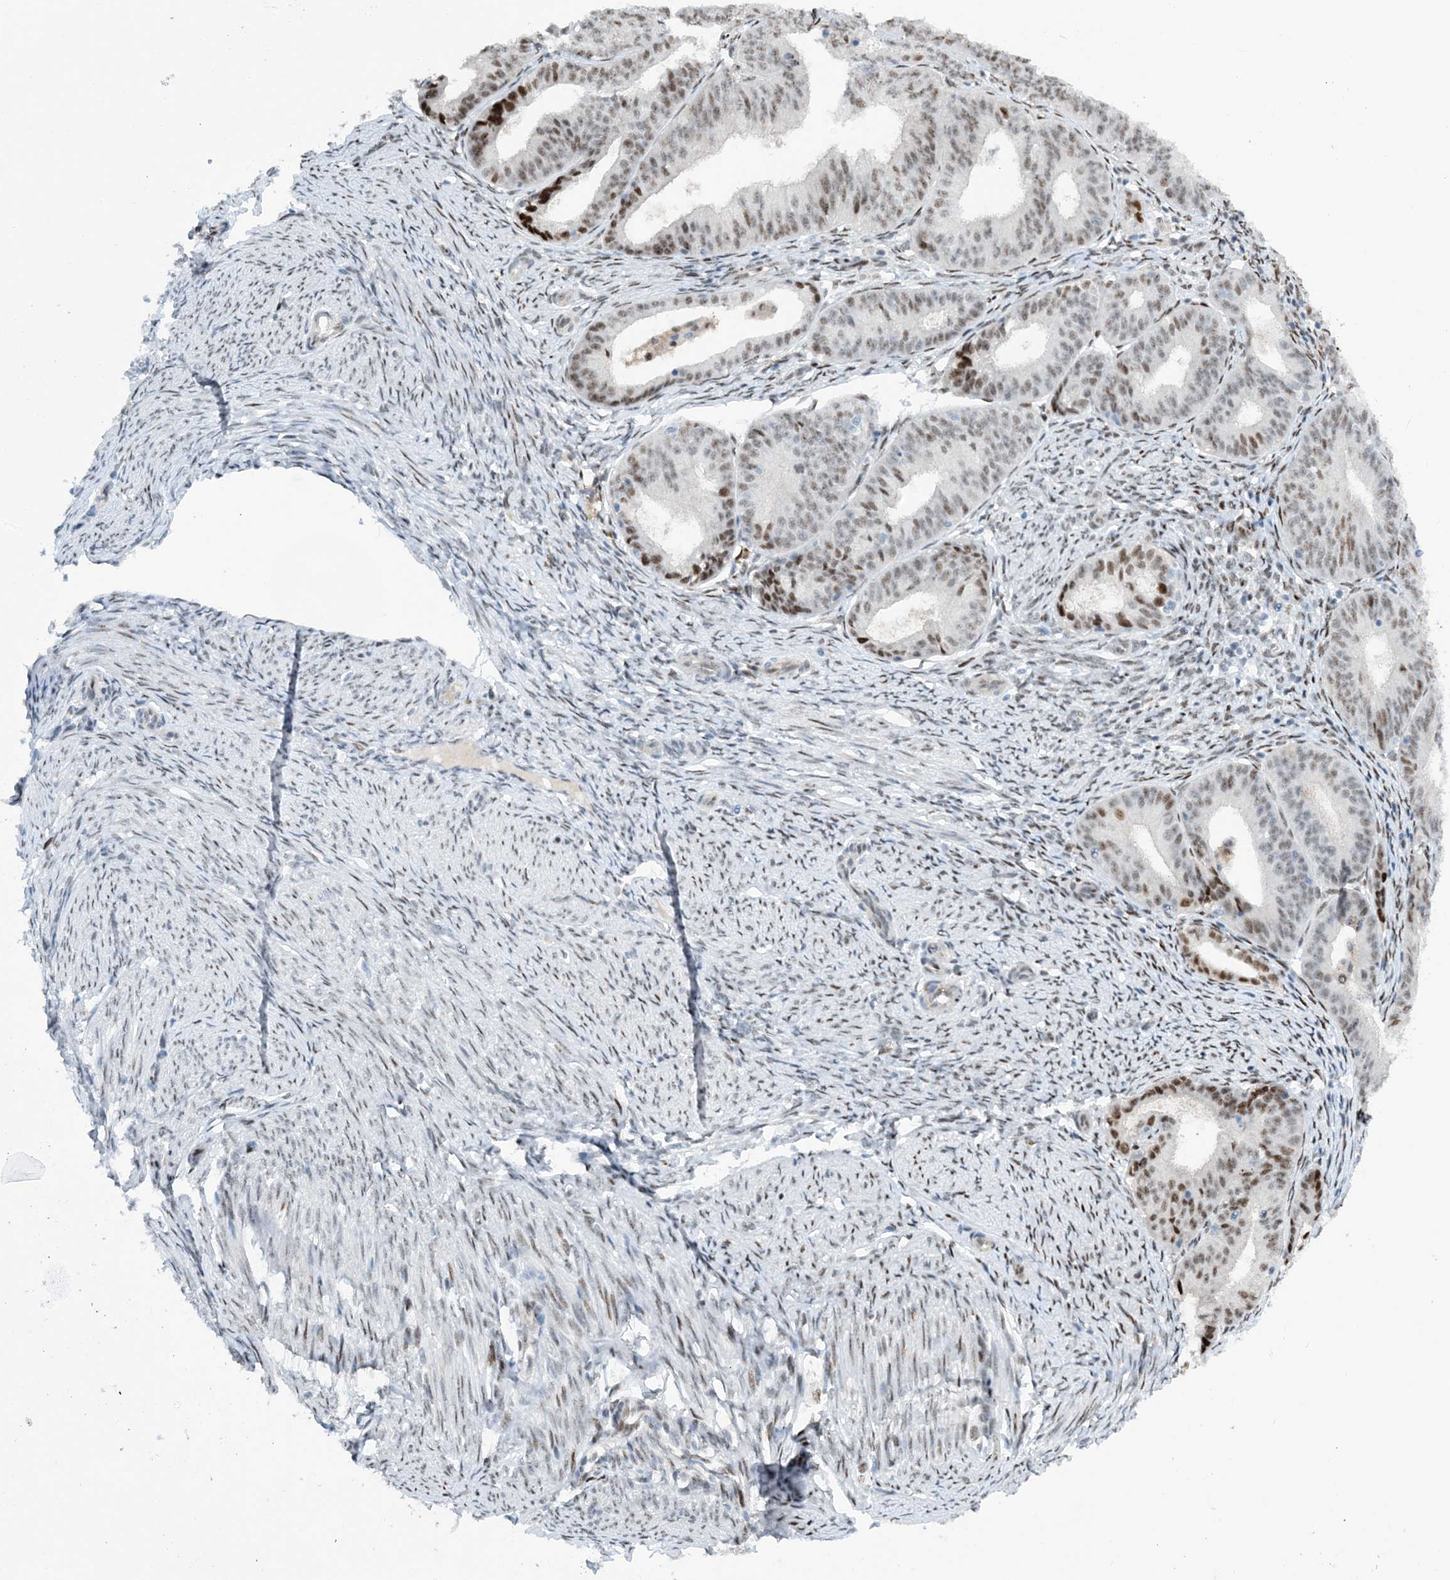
{"staining": {"intensity": "moderate", "quantity": ">75%", "location": "nuclear"}, "tissue": "endometrial cancer", "cell_type": "Tumor cells", "image_type": "cancer", "snomed": [{"axis": "morphology", "description": "Adenocarcinoma, NOS"}, {"axis": "topography", "description": "Endometrium"}], "caption": "Protein expression analysis of endometrial cancer (adenocarcinoma) exhibits moderate nuclear positivity in about >75% of tumor cells. (Brightfield microscopy of DAB IHC at high magnification).", "gene": "HEMK1", "patient": {"sex": "female", "age": 51}}